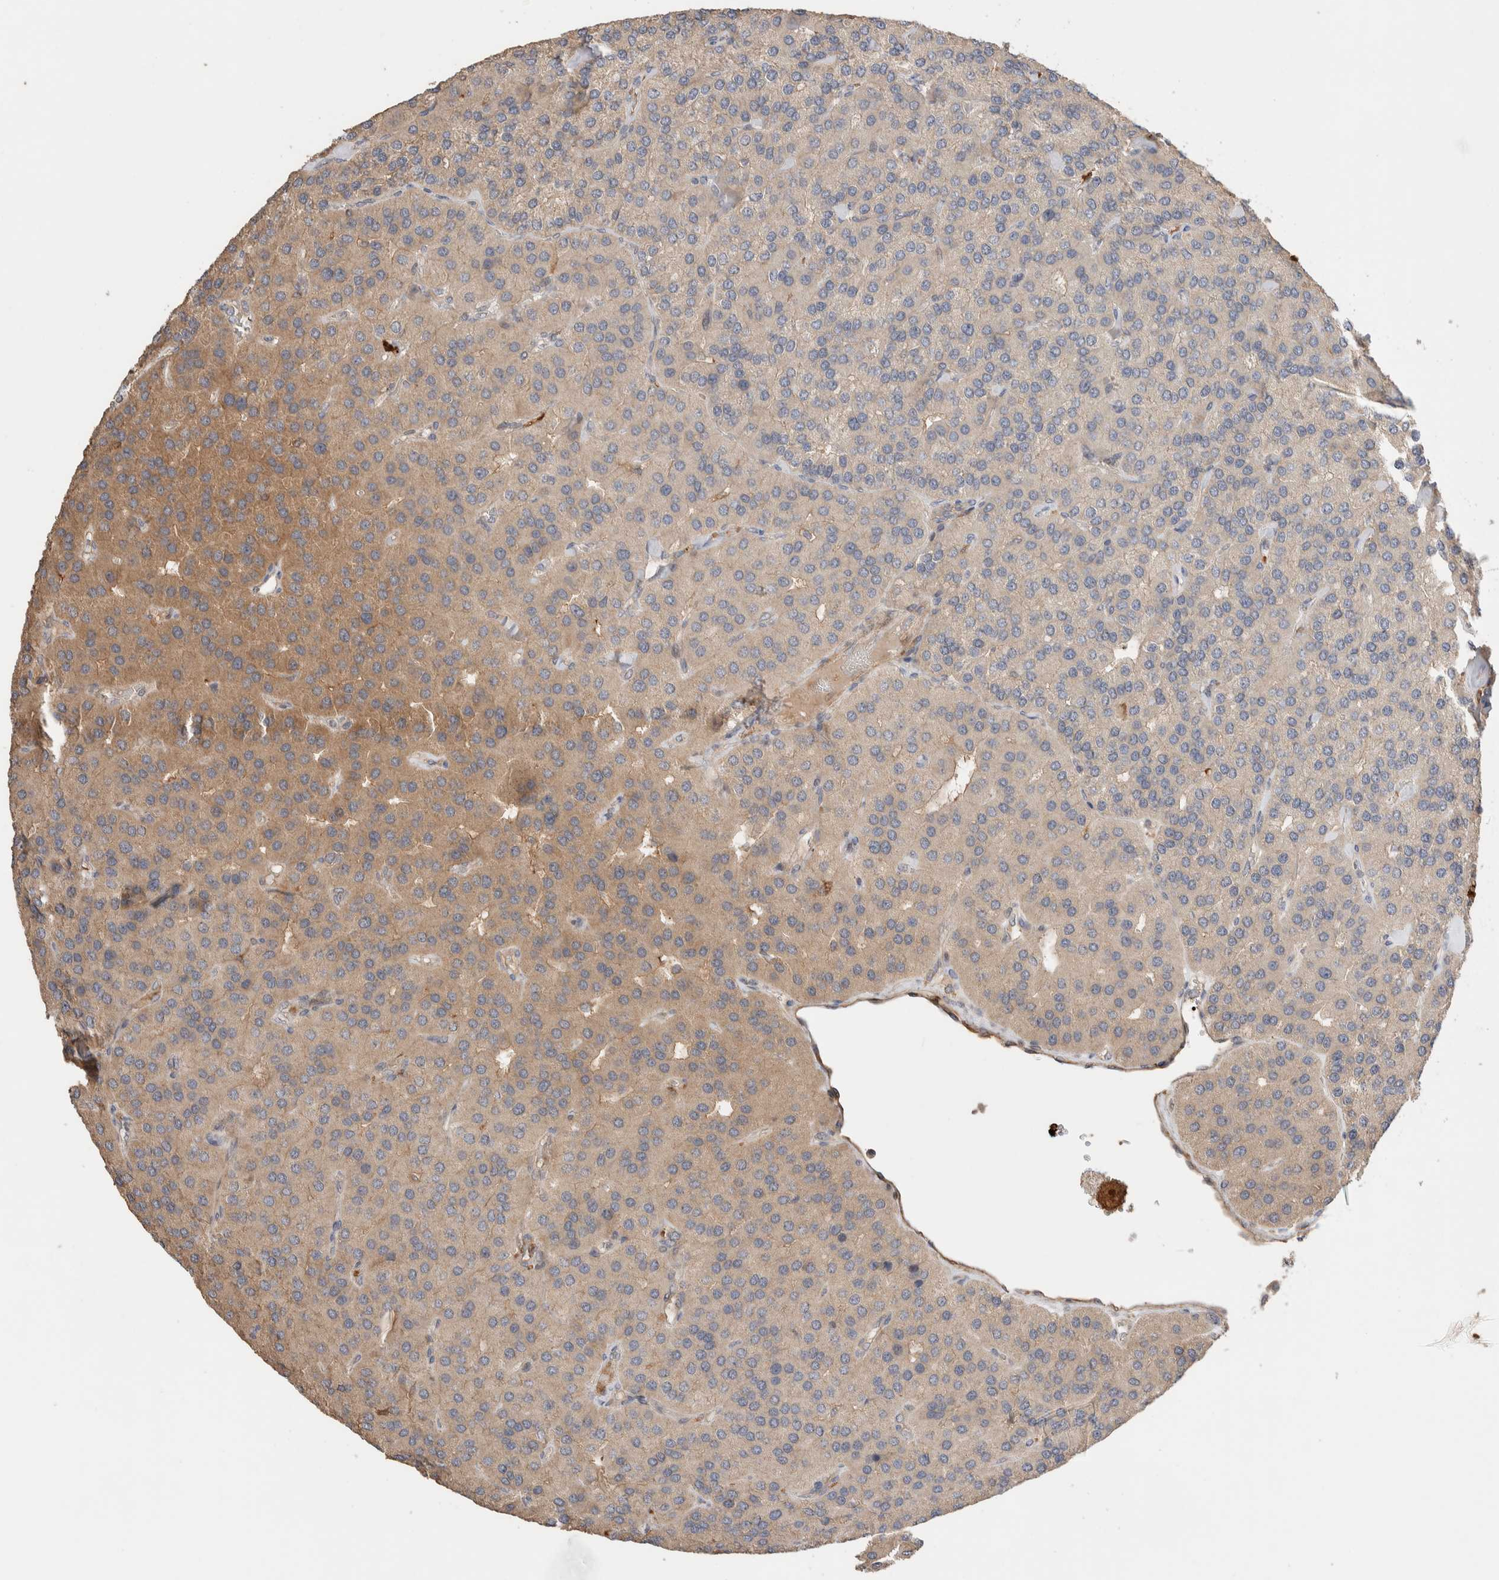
{"staining": {"intensity": "moderate", "quantity": "25%-75%", "location": "cytoplasmic/membranous"}, "tissue": "parathyroid gland", "cell_type": "Glandular cells", "image_type": "normal", "snomed": [{"axis": "morphology", "description": "Normal tissue, NOS"}, {"axis": "morphology", "description": "Adenoma, NOS"}, {"axis": "topography", "description": "Parathyroid gland"}], "caption": "A brown stain shows moderate cytoplasmic/membranous expression of a protein in glandular cells of unremarkable parathyroid gland.", "gene": "WDR91", "patient": {"sex": "female", "age": 86}}